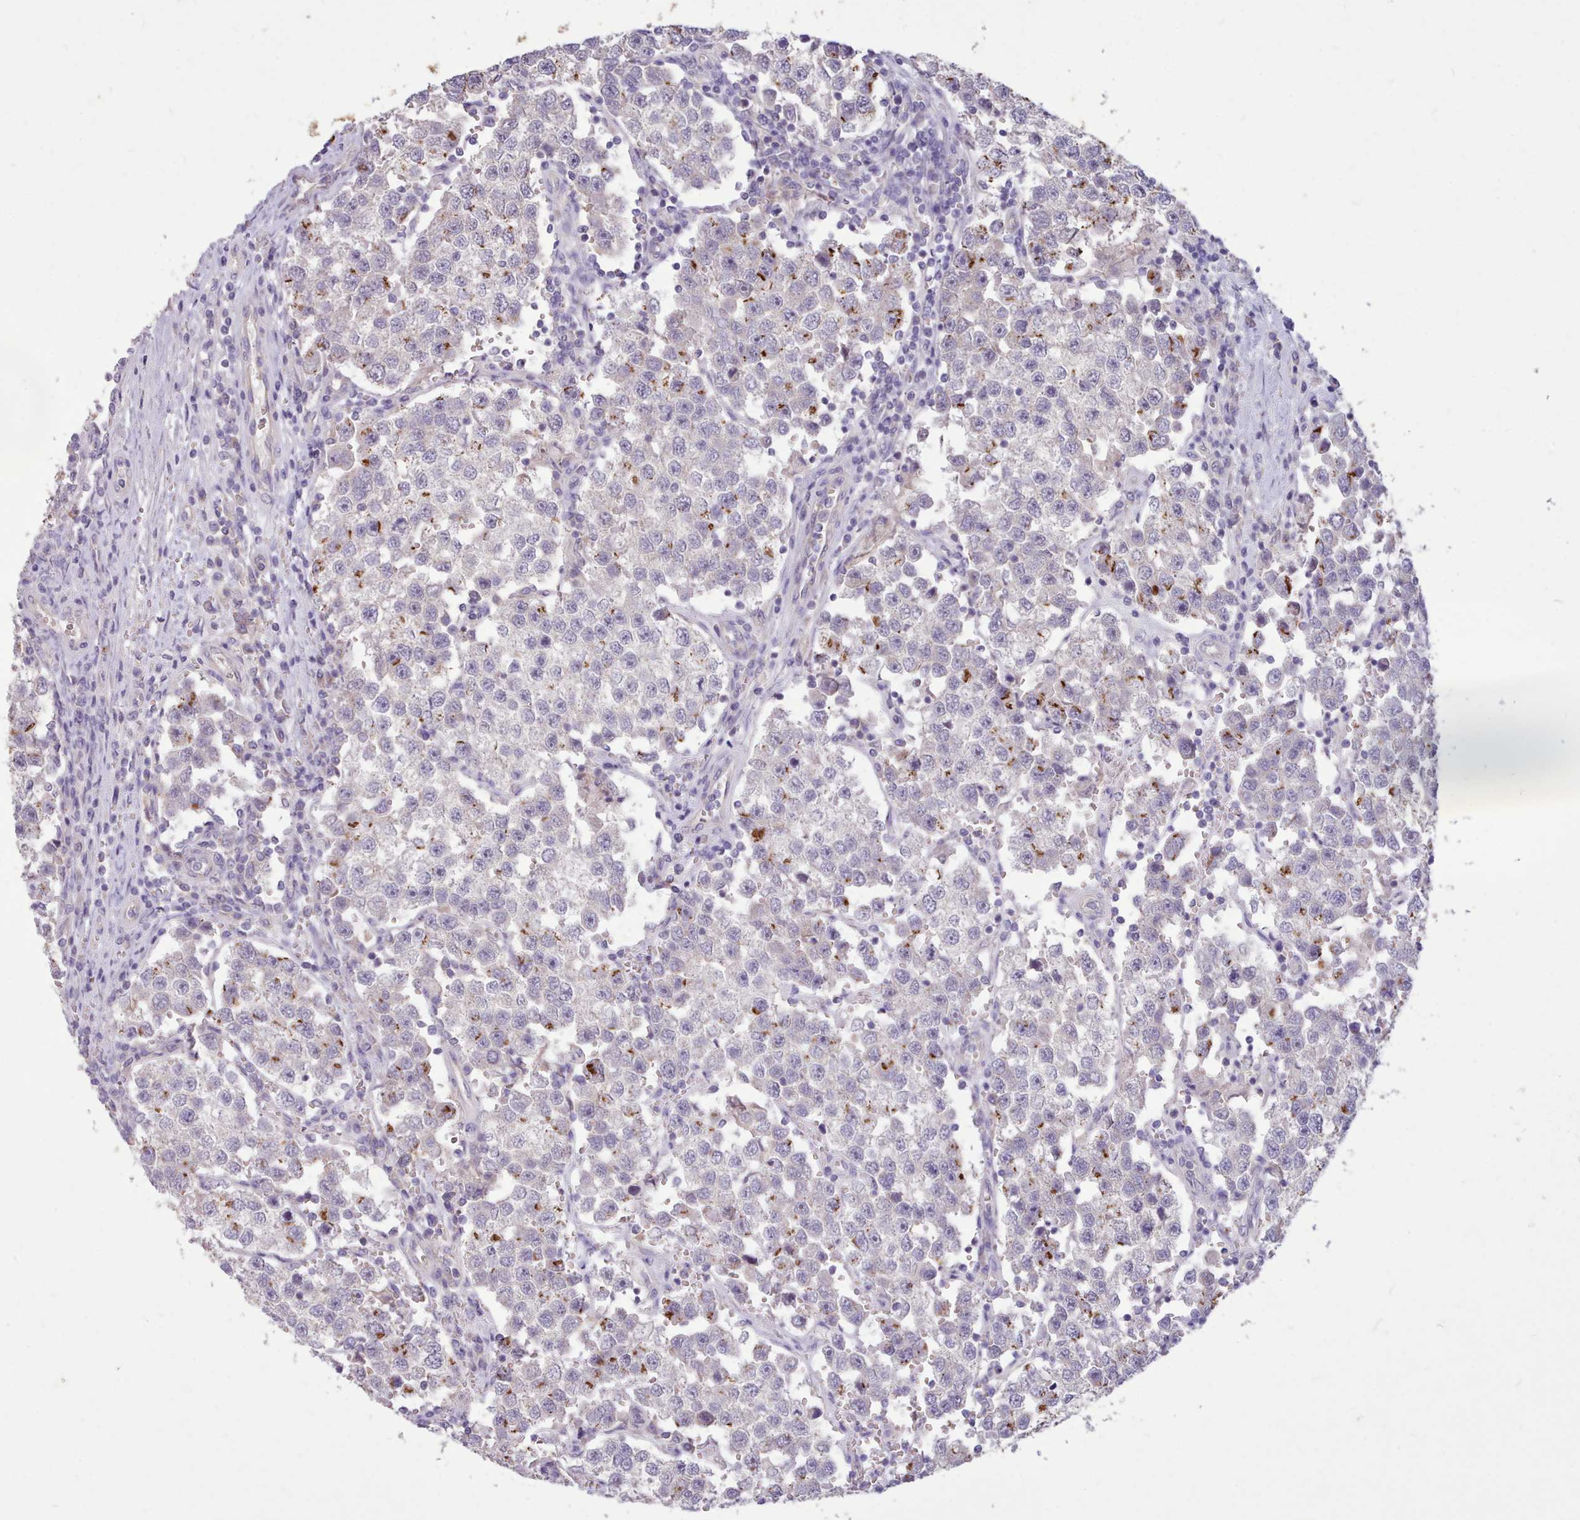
{"staining": {"intensity": "moderate", "quantity": "<25%", "location": "cytoplasmic/membranous"}, "tissue": "testis cancer", "cell_type": "Tumor cells", "image_type": "cancer", "snomed": [{"axis": "morphology", "description": "Seminoma, NOS"}, {"axis": "topography", "description": "Testis"}], "caption": "IHC photomicrograph of human testis seminoma stained for a protein (brown), which demonstrates low levels of moderate cytoplasmic/membranous expression in about <25% of tumor cells.", "gene": "ZNF607", "patient": {"sex": "male", "age": 37}}